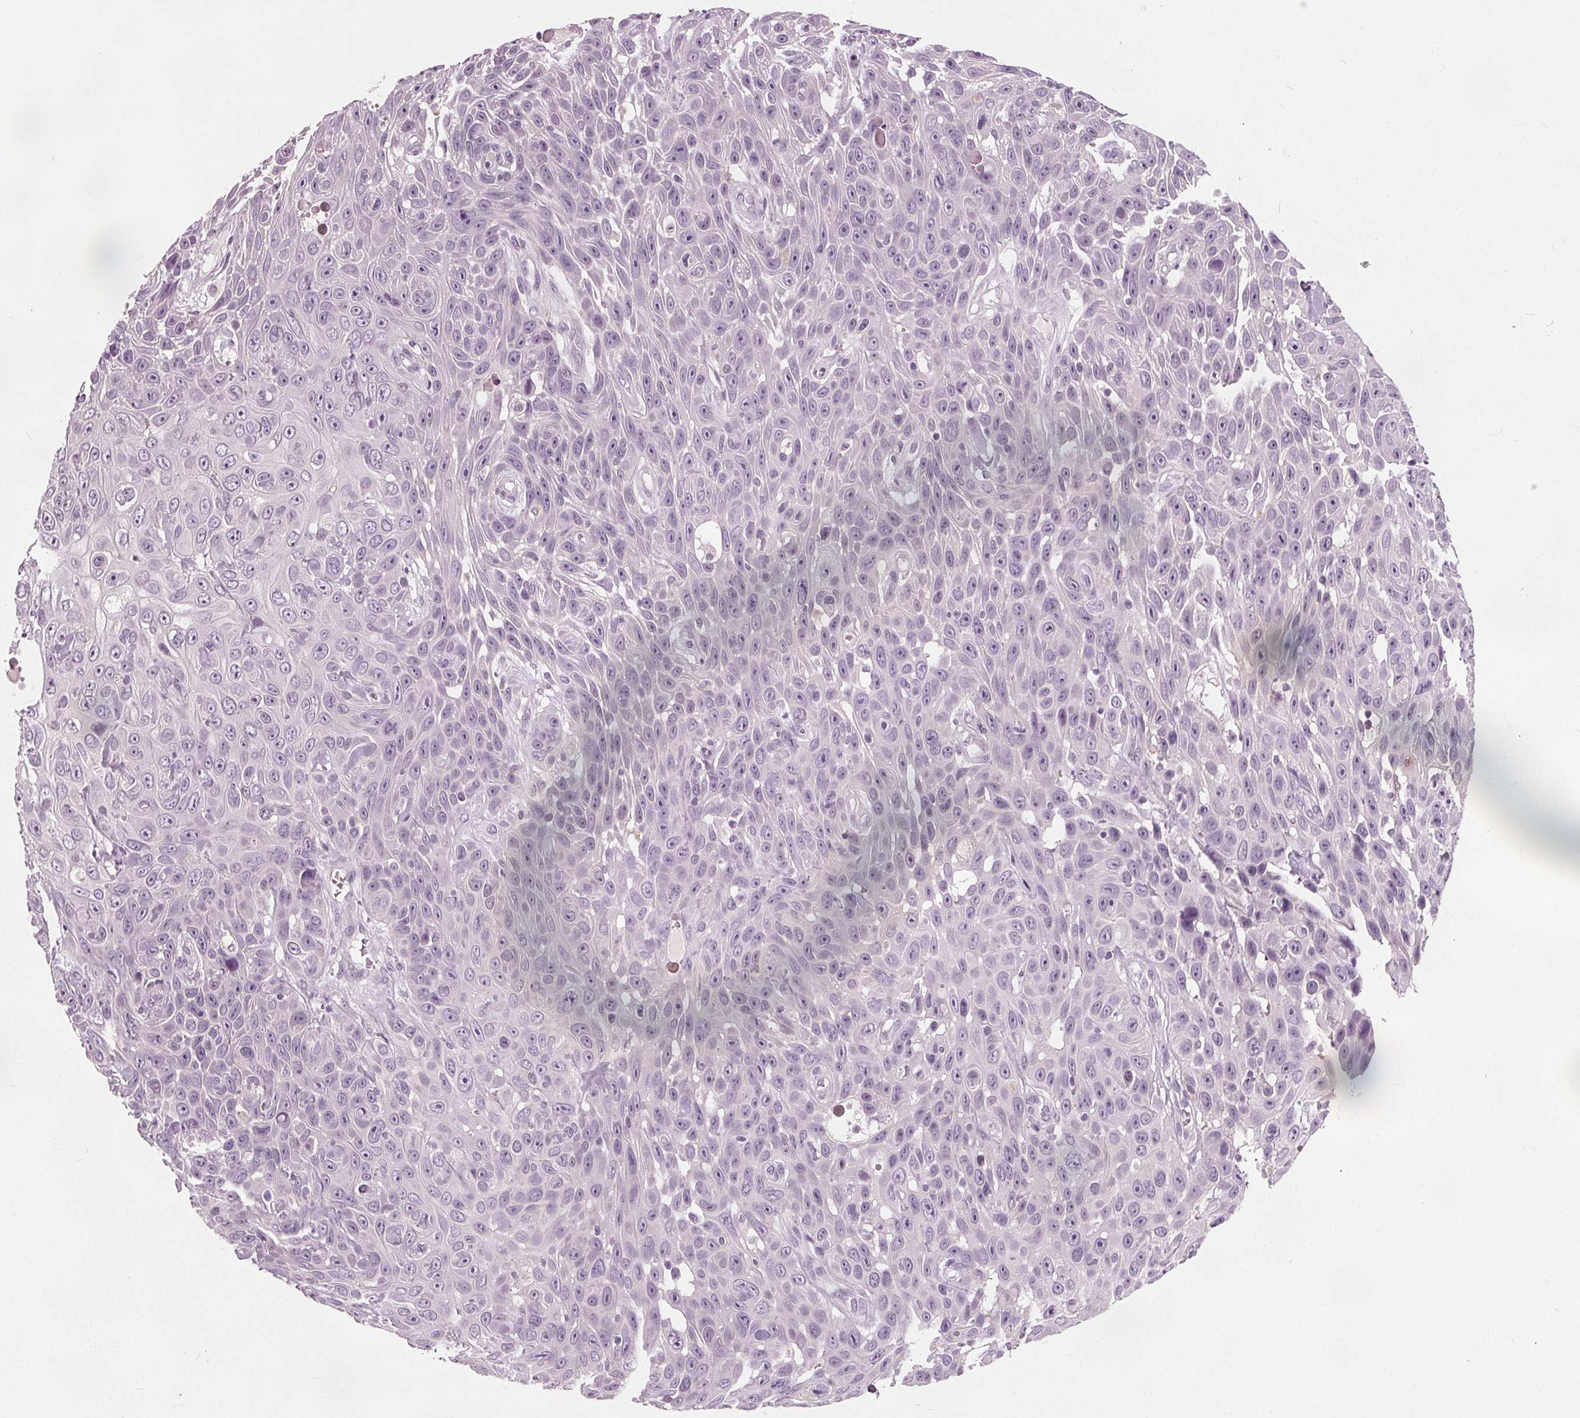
{"staining": {"intensity": "negative", "quantity": "none", "location": "none"}, "tissue": "skin cancer", "cell_type": "Tumor cells", "image_type": "cancer", "snomed": [{"axis": "morphology", "description": "Squamous cell carcinoma, NOS"}, {"axis": "topography", "description": "Skin"}], "caption": "DAB (3,3'-diaminobenzidine) immunohistochemical staining of human squamous cell carcinoma (skin) exhibits no significant positivity in tumor cells.", "gene": "TKFC", "patient": {"sex": "male", "age": 82}}